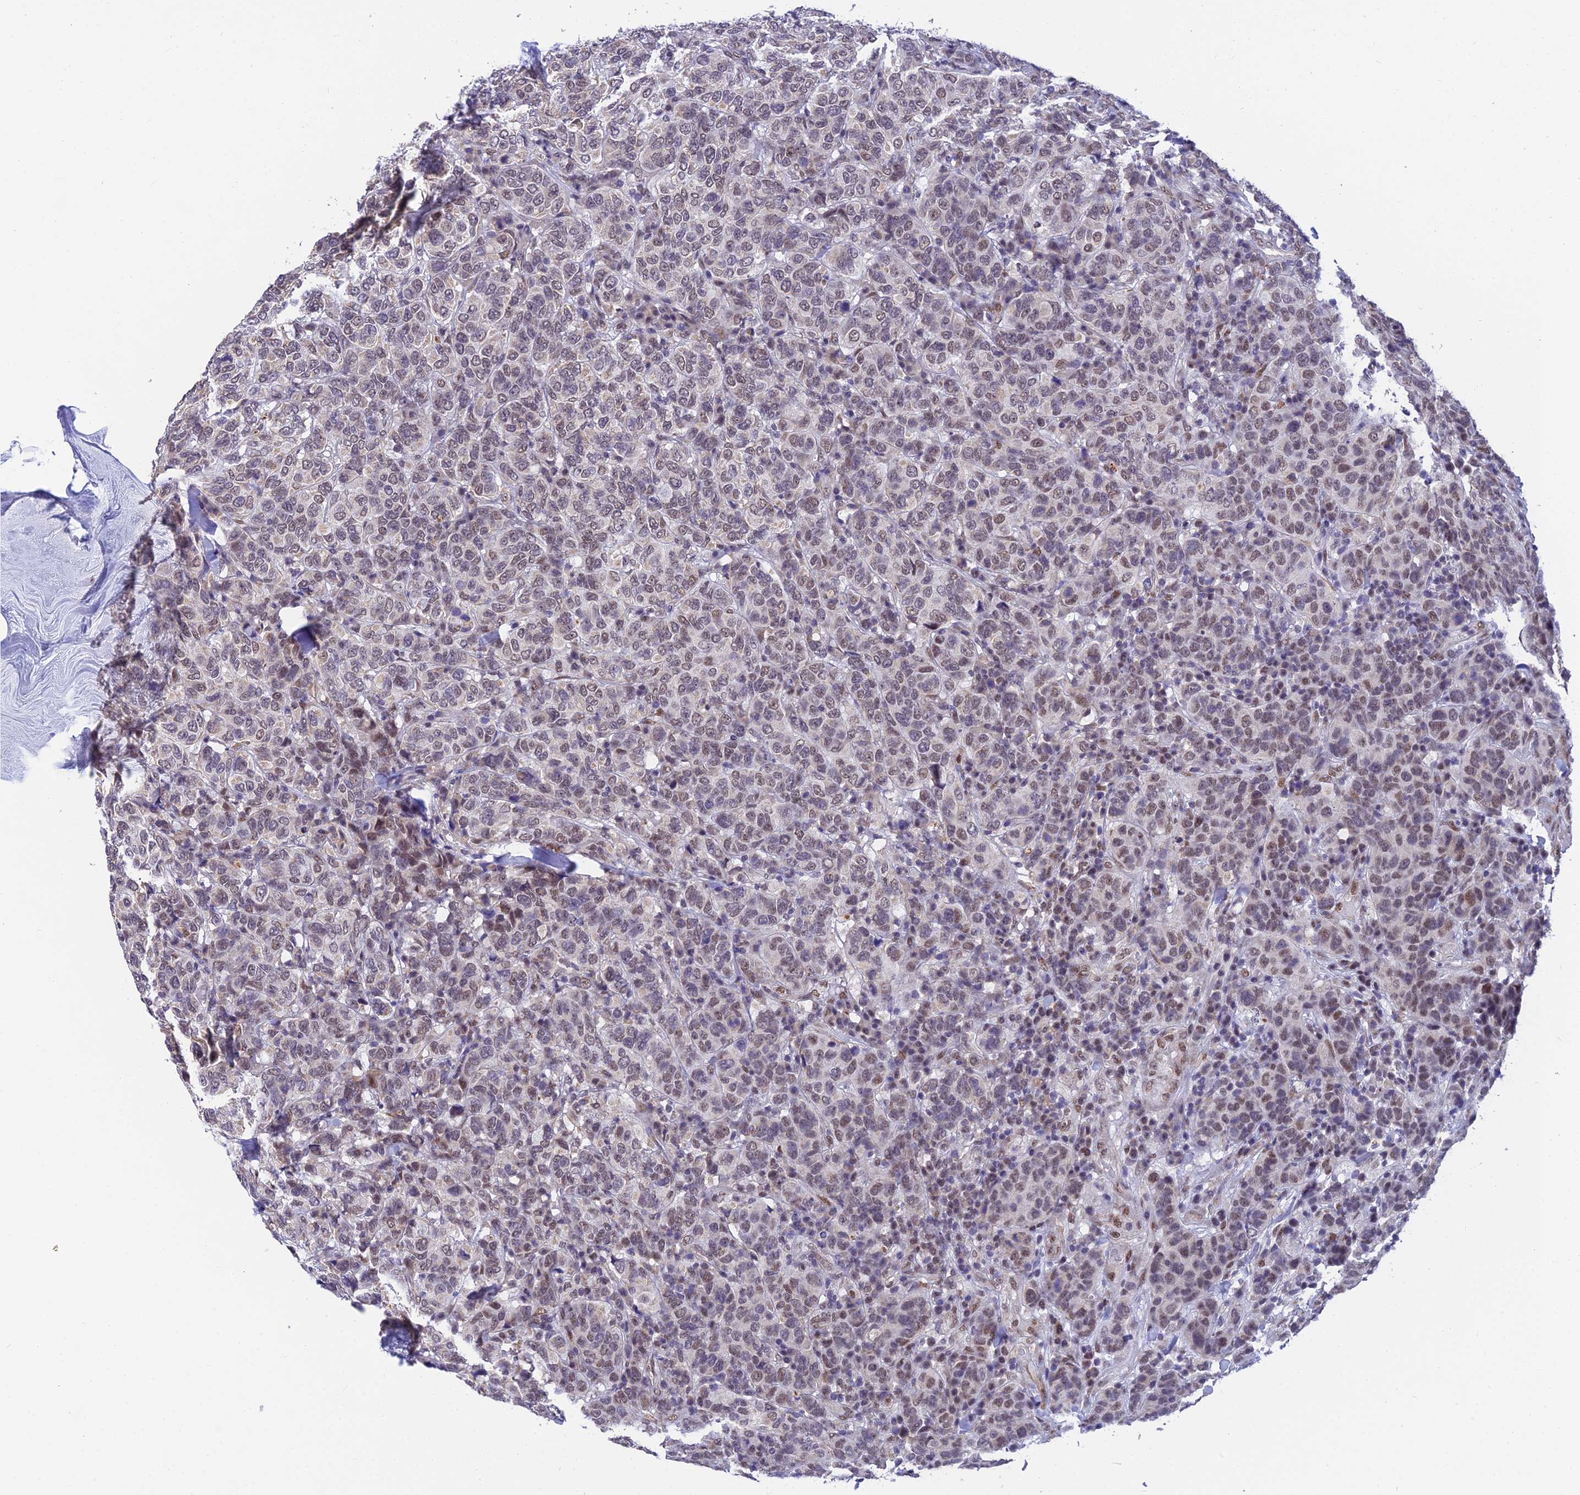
{"staining": {"intensity": "moderate", "quantity": ">75%", "location": "nuclear"}, "tissue": "breast cancer", "cell_type": "Tumor cells", "image_type": "cancer", "snomed": [{"axis": "morphology", "description": "Duct carcinoma"}, {"axis": "topography", "description": "Breast"}], "caption": "Tumor cells display medium levels of moderate nuclear positivity in about >75% of cells in breast invasive ductal carcinoma. (DAB IHC, brown staining for protein, blue staining for nuclei).", "gene": "C2orf49", "patient": {"sex": "female", "age": 55}}